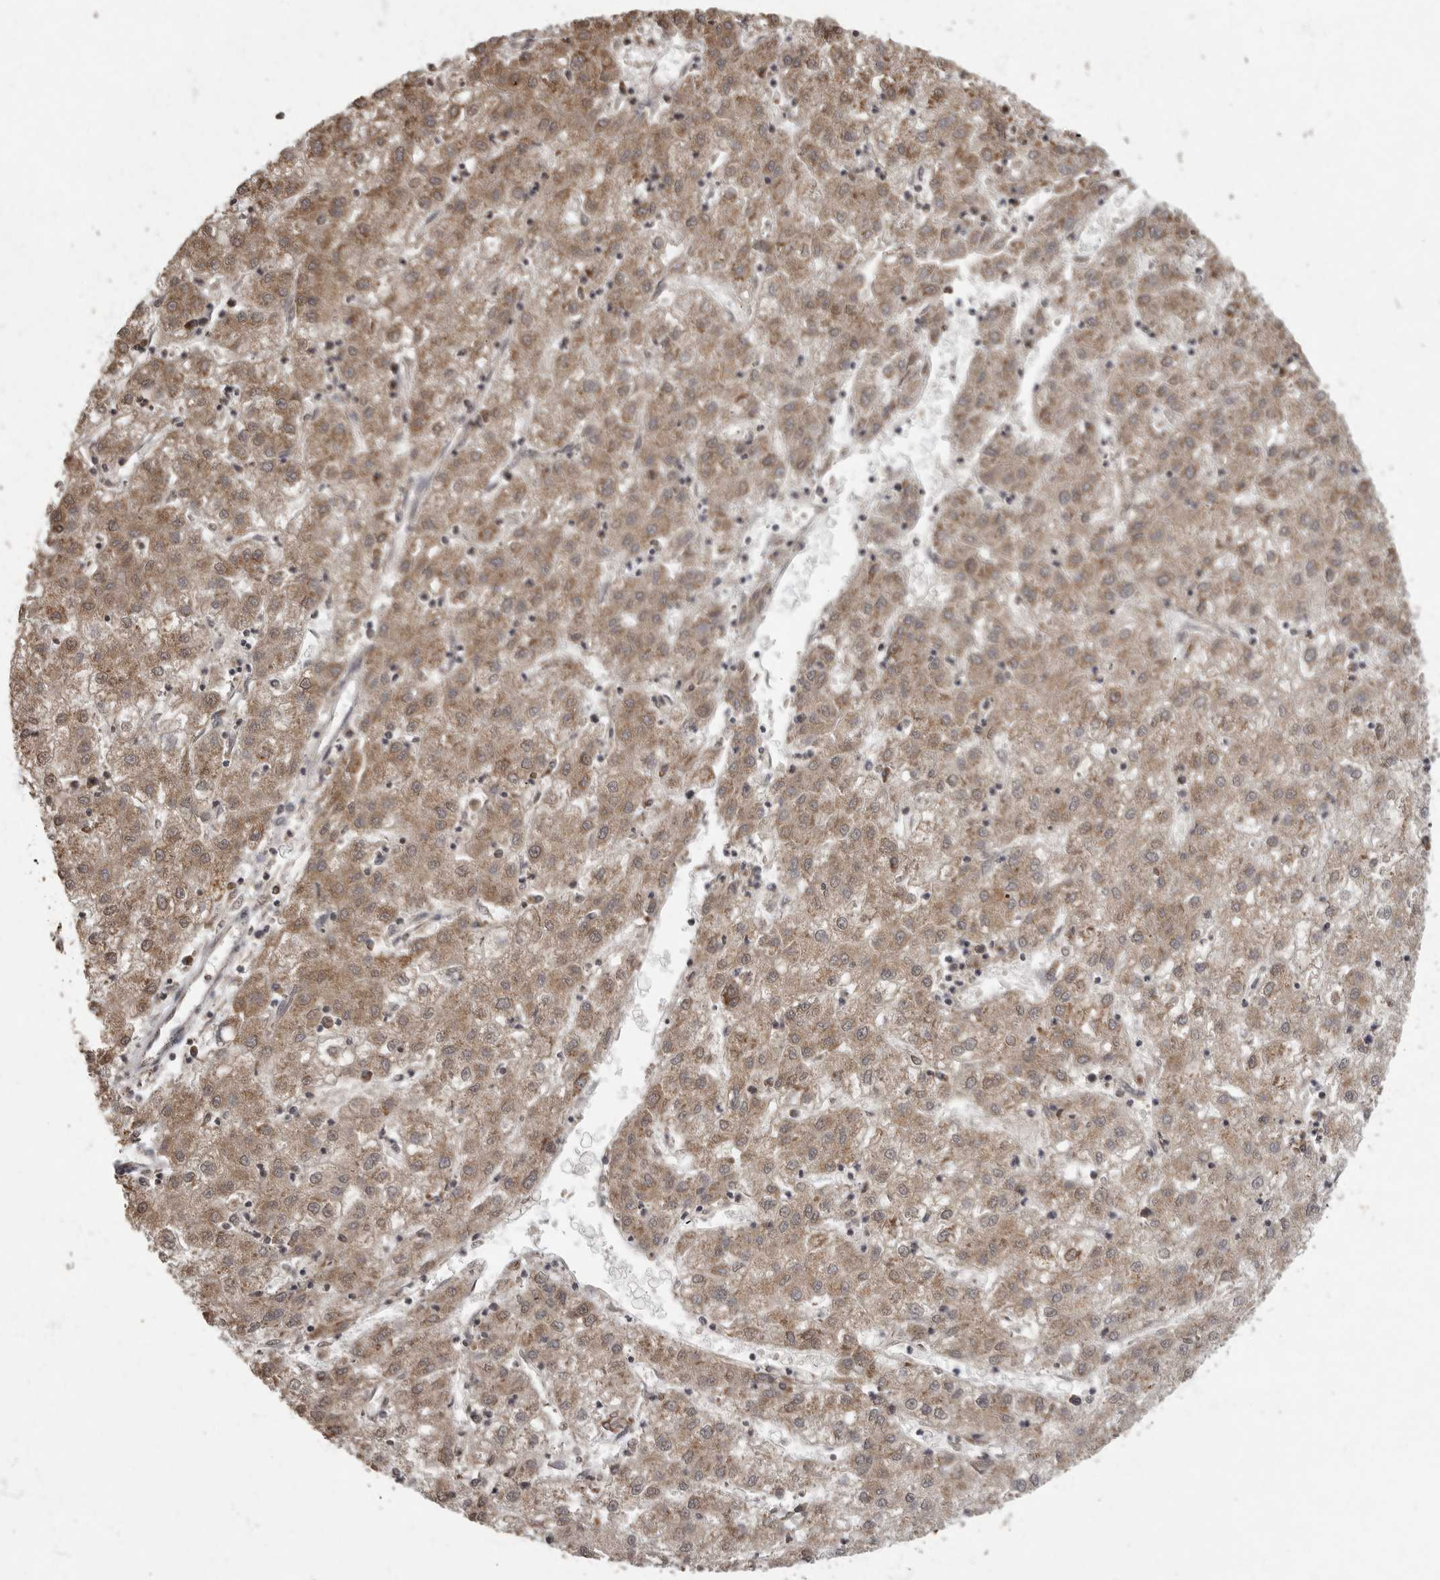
{"staining": {"intensity": "moderate", "quantity": ">75%", "location": "cytoplasmic/membranous"}, "tissue": "liver cancer", "cell_type": "Tumor cells", "image_type": "cancer", "snomed": [{"axis": "morphology", "description": "Carcinoma, Hepatocellular, NOS"}, {"axis": "topography", "description": "Liver"}], "caption": "This photomicrograph reveals immunohistochemistry staining of liver cancer (hepatocellular carcinoma), with medium moderate cytoplasmic/membranous expression in approximately >75% of tumor cells.", "gene": "MAFG", "patient": {"sex": "male", "age": 72}}